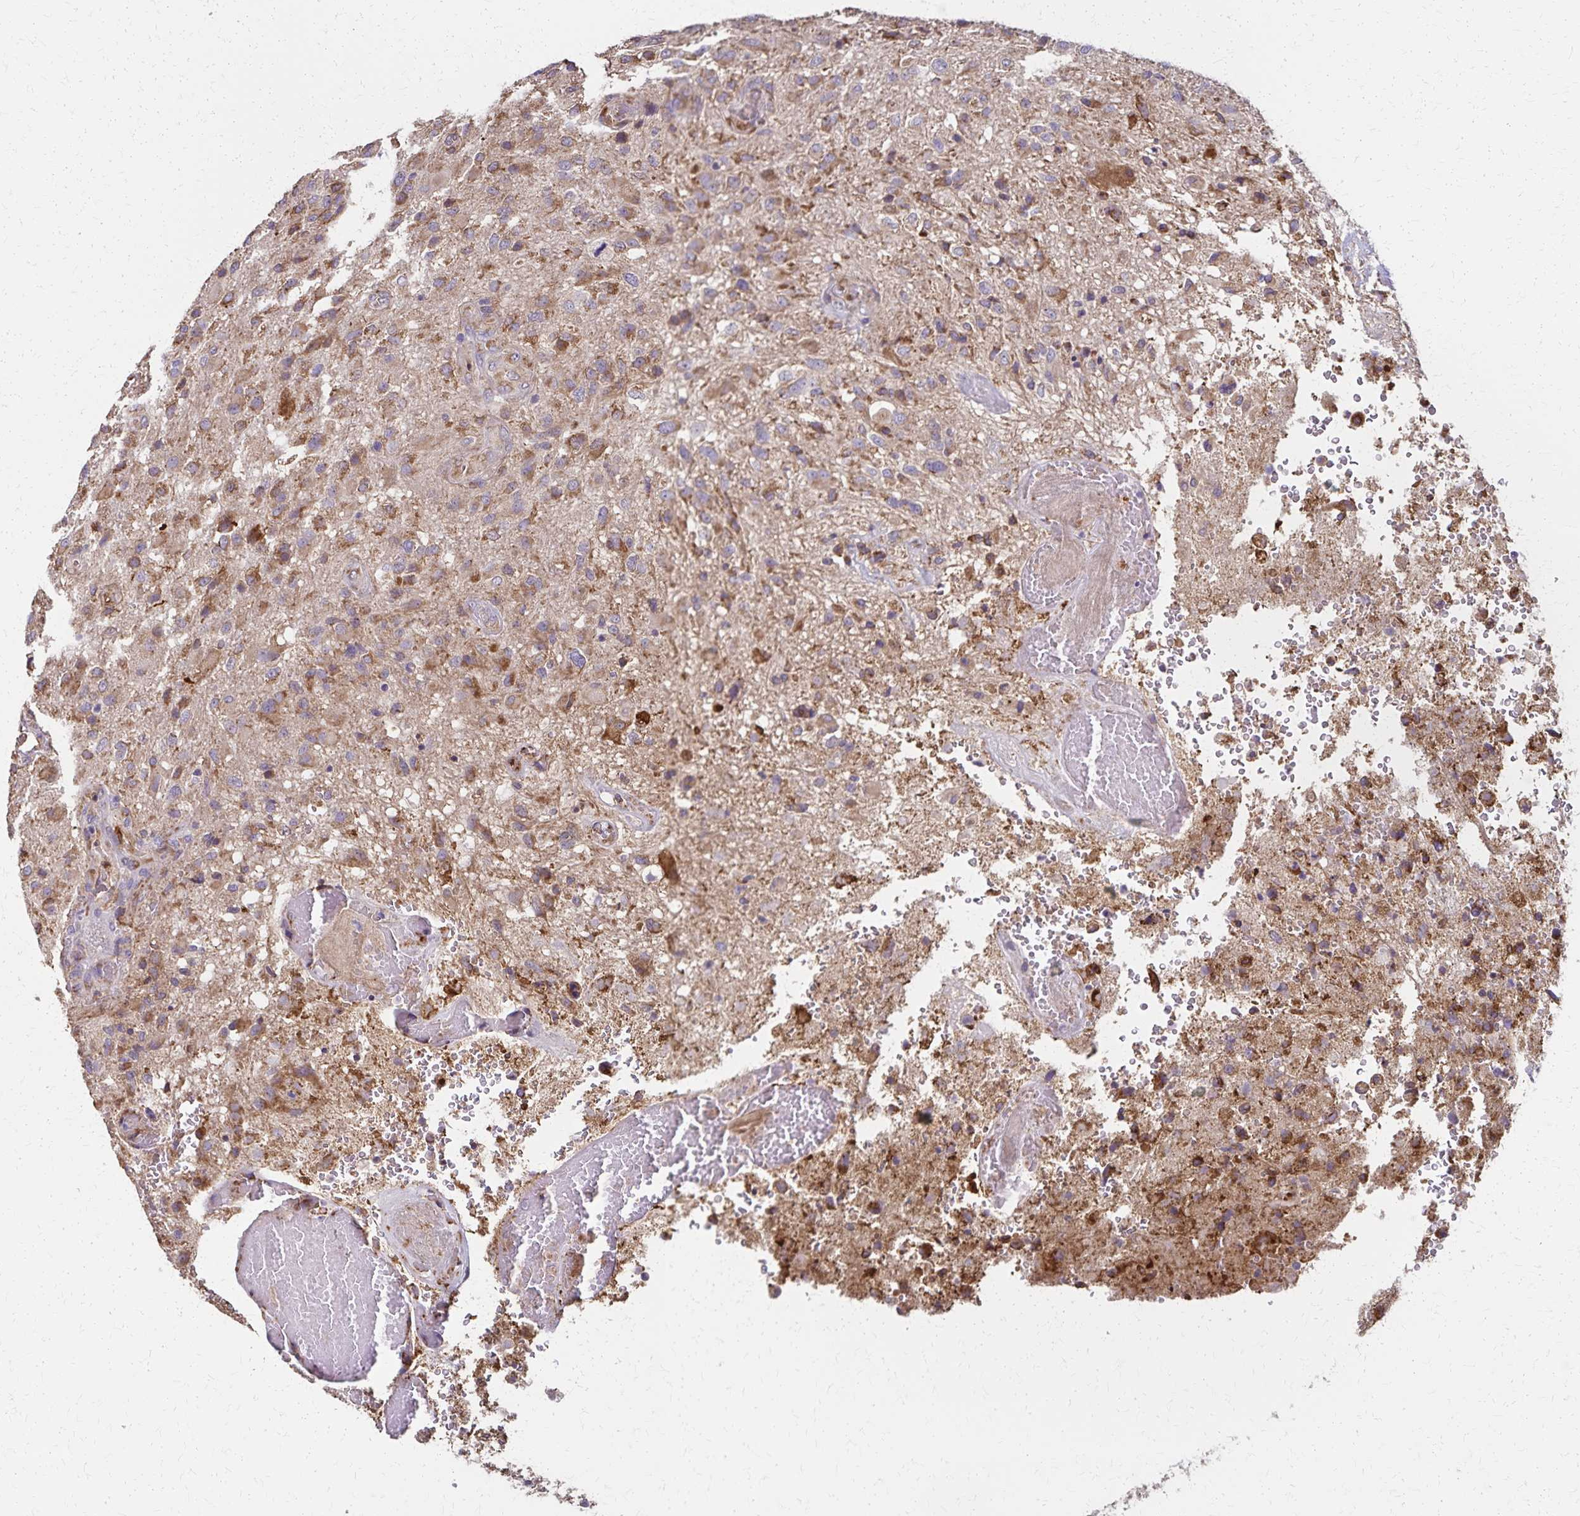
{"staining": {"intensity": "moderate", "quantity": ">75%", "location": "cytoplasmic/membranous"}, "tissue": "glioma", "cell_type": "Tumor cells", "image_type": "cancer", "snomed": [{"axis": "morphology", "description": "Glioma, malignant, High grade"}, {"axis": "topography", "description": "Brain"}], "caption": "Protein expression analysis of human malignant glioma (high-grade) reveals moderate cytoplasmic/membranous expression in approximately >75% of tumor cells.", "gene": "RNF10", "patient": {"sex": "male", "age": 53}}